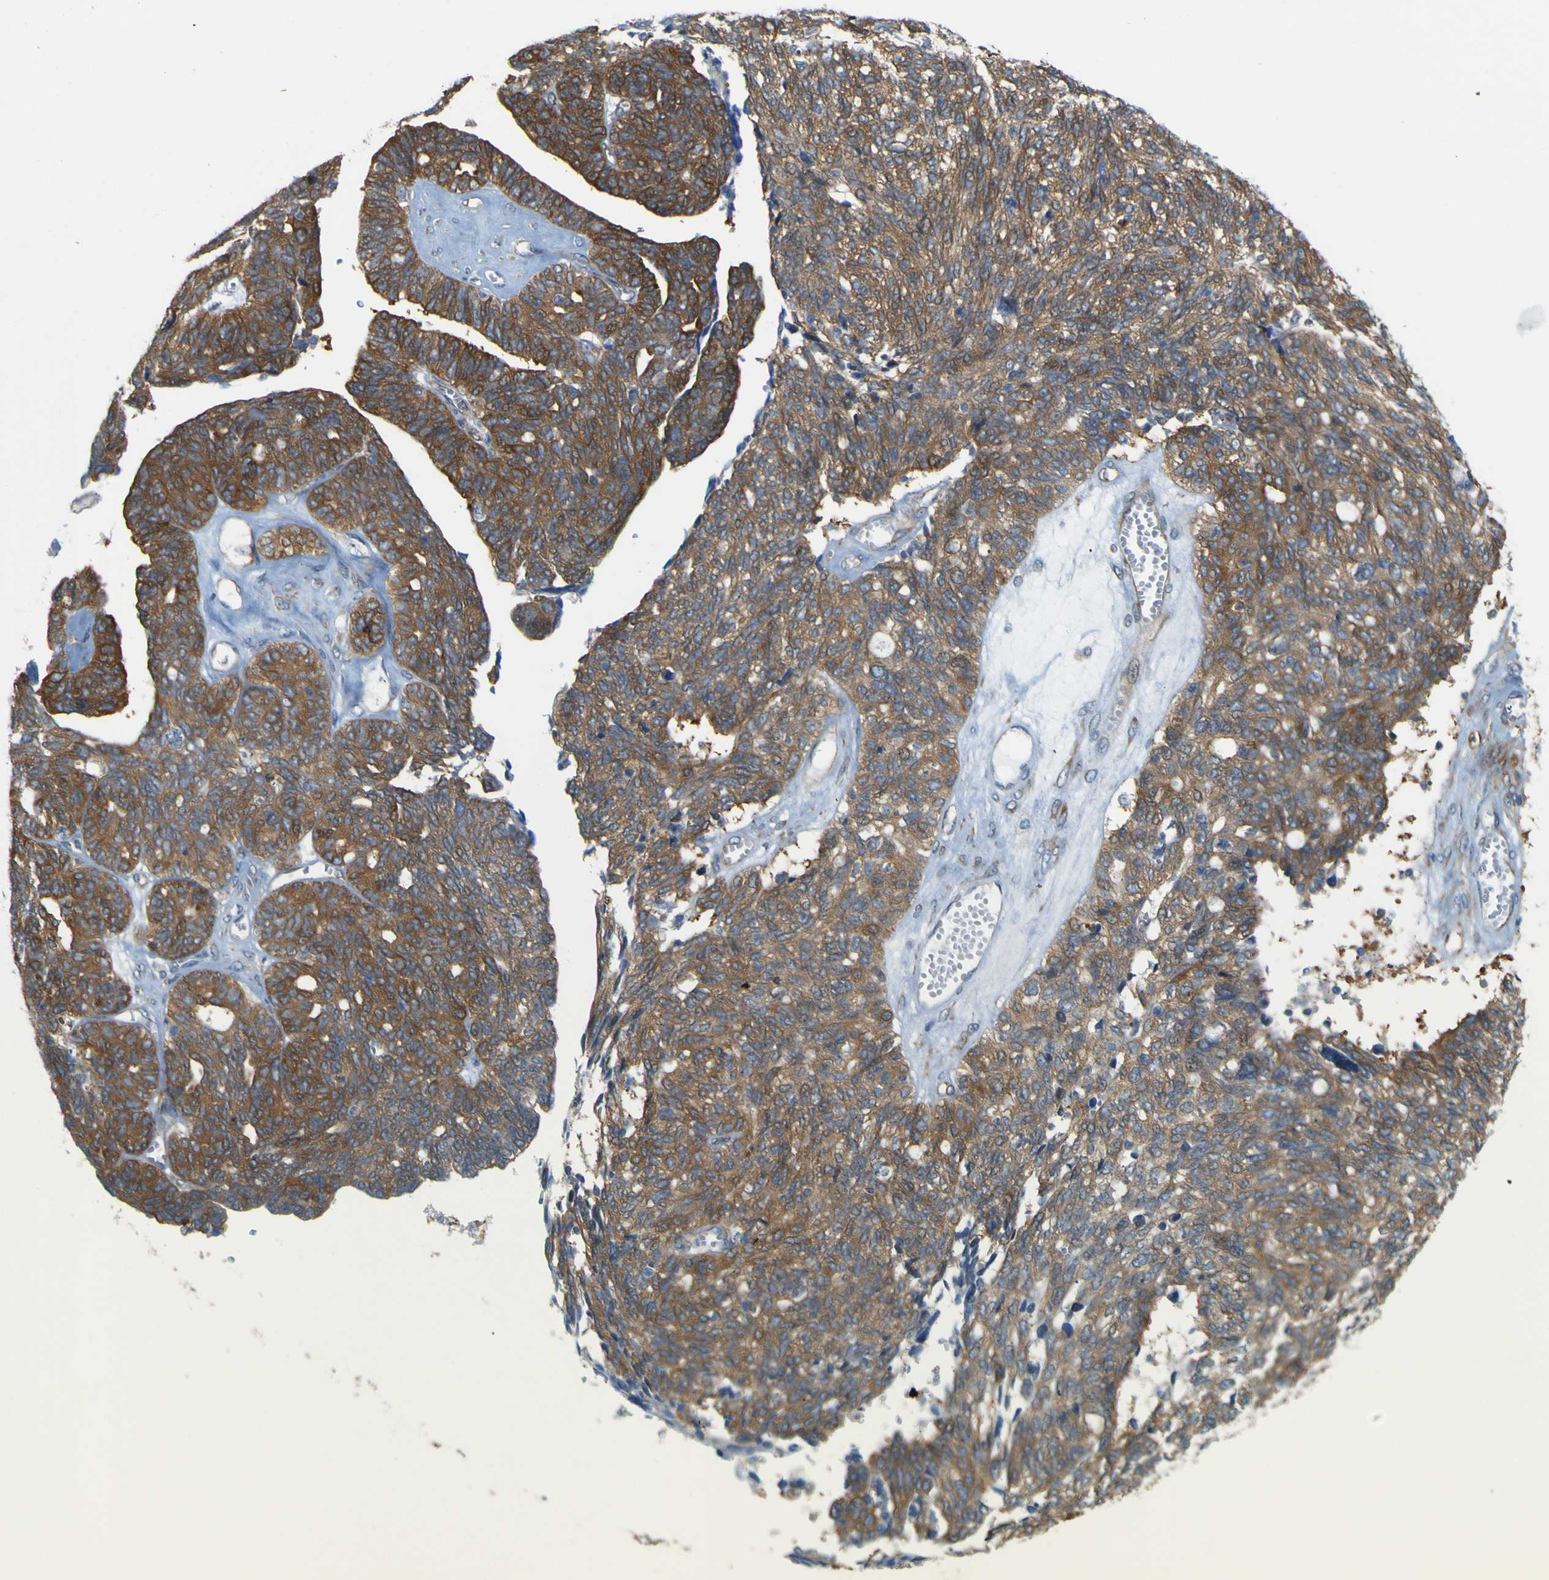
{"staining": {"intensity": "strong", "quantity": ">75%", "location": "cytoplasmic/membranous"}, "tissue": "ovarian cancer", "cell_type": "Tumor cells", "image_type": "cancer", "snomed": [{"axis": "morphology", "description": "Cystadenocarcinoma, serous, NOS"}, {"axis": "topography", "description": "Ovary"}], "caption": "Immunohistochemical staining of serous cystadenocarcinoma (ovarian) demonstrates strong cytoplasmic/membranous protein staining in approximately >75% of tumor cells.", "gene": "JPH1", "patient": {"sex": "female", "age": 79}}